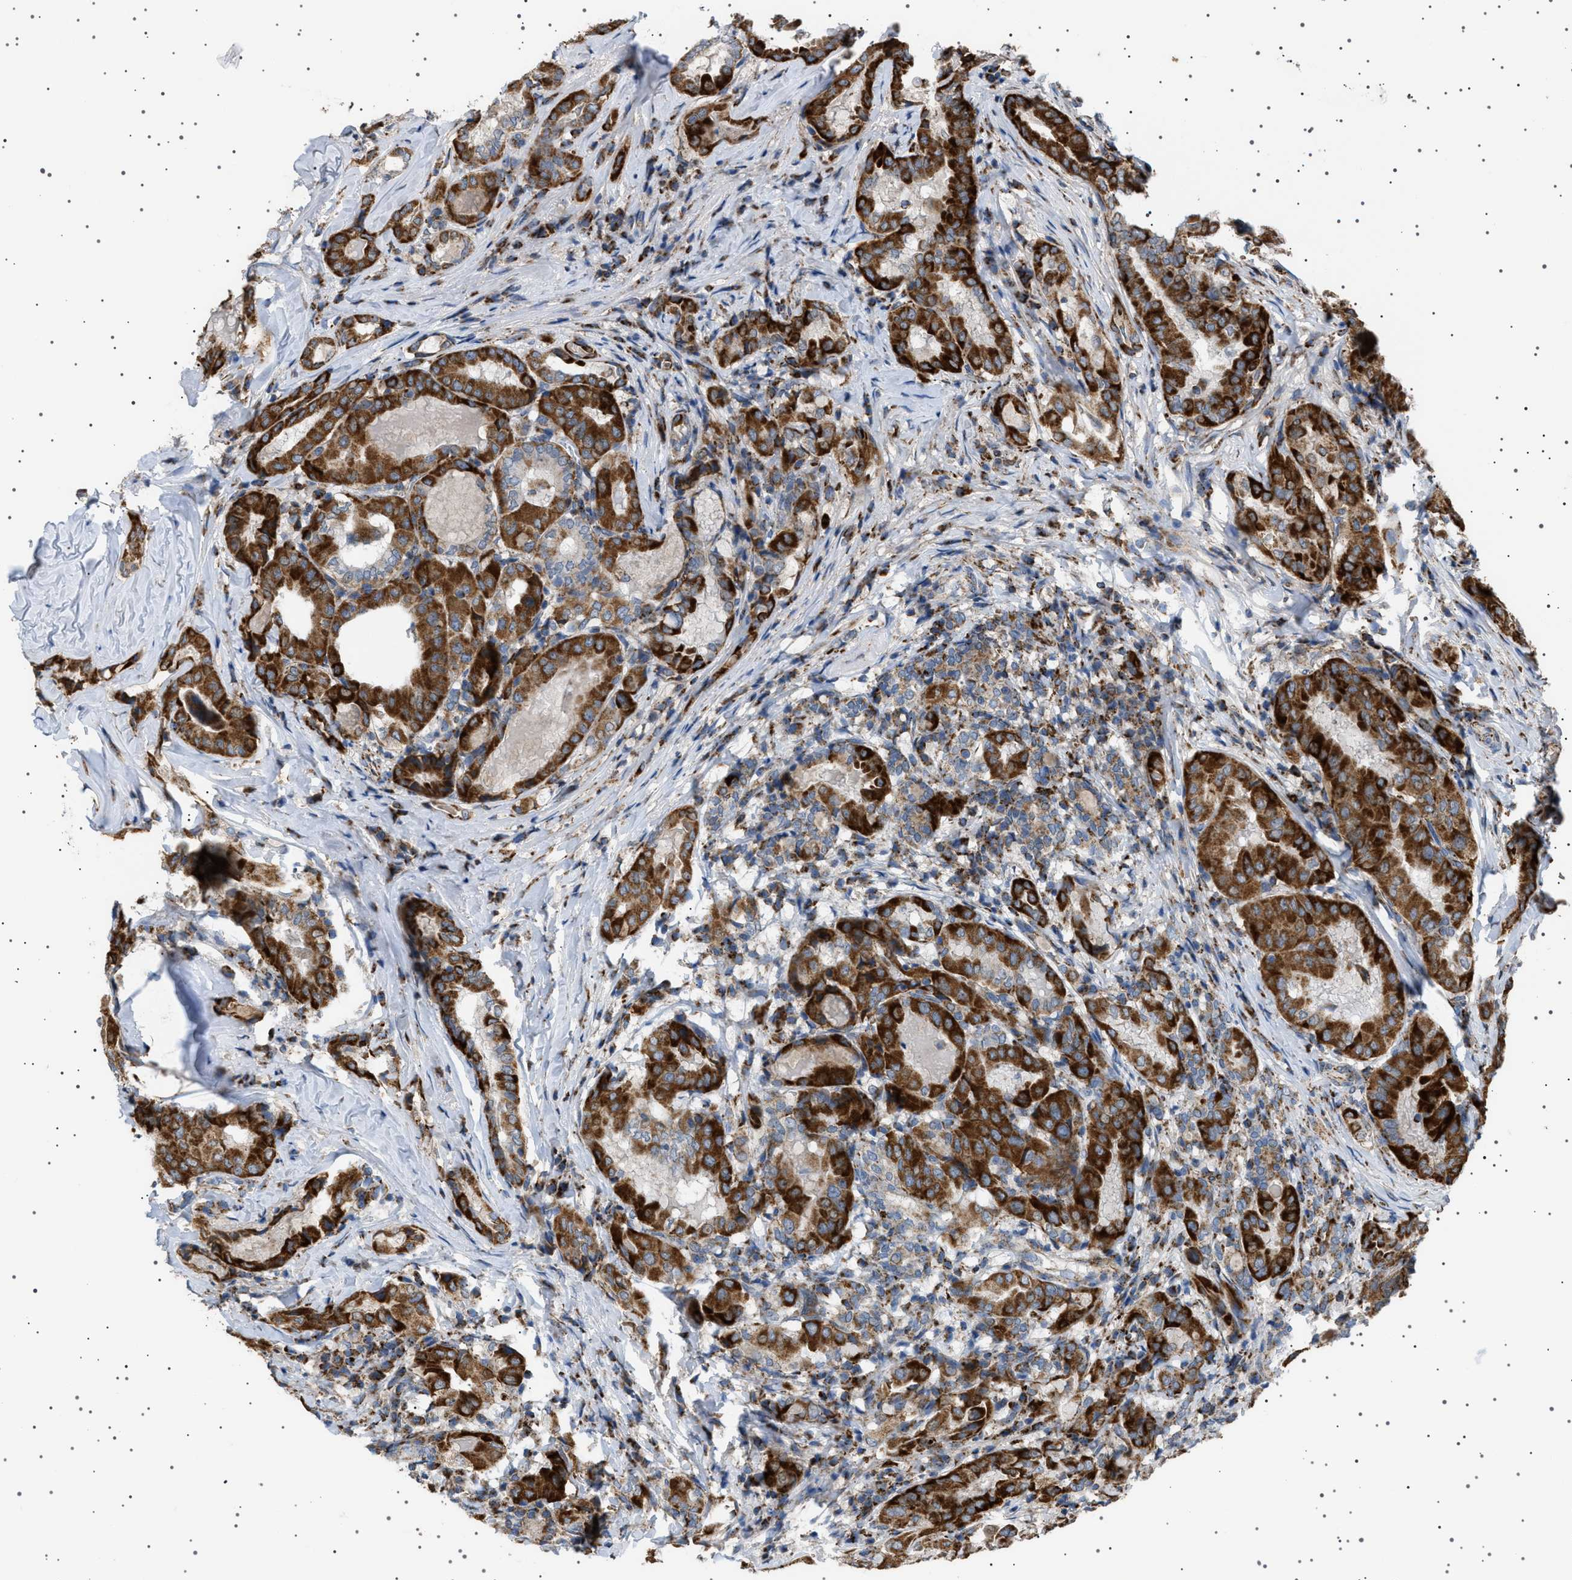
{"staining": {"intensity": "strong", "quantity": ">75%", "location": "cytoplasmic/membranous"}, "tissue": "thyroid cancer", "cell_type": "Tumor cells", "image_type": "cancer", "snomed": [{"axis": "morphology", "description": "Papillary adenocarcinoma, NOS"}, {"axis": "topography", "description": "Thyroid gland"}], "caption": "This image displays thyroid cancer stained with IHC to label a protein in brown. The cytoplasmic/membranous of tumor cells show strong positivity for the protein. Nuclei are counter-stained blue.", "gene": "UBXN8", "patient": {"sex": "female", "age": 42}}